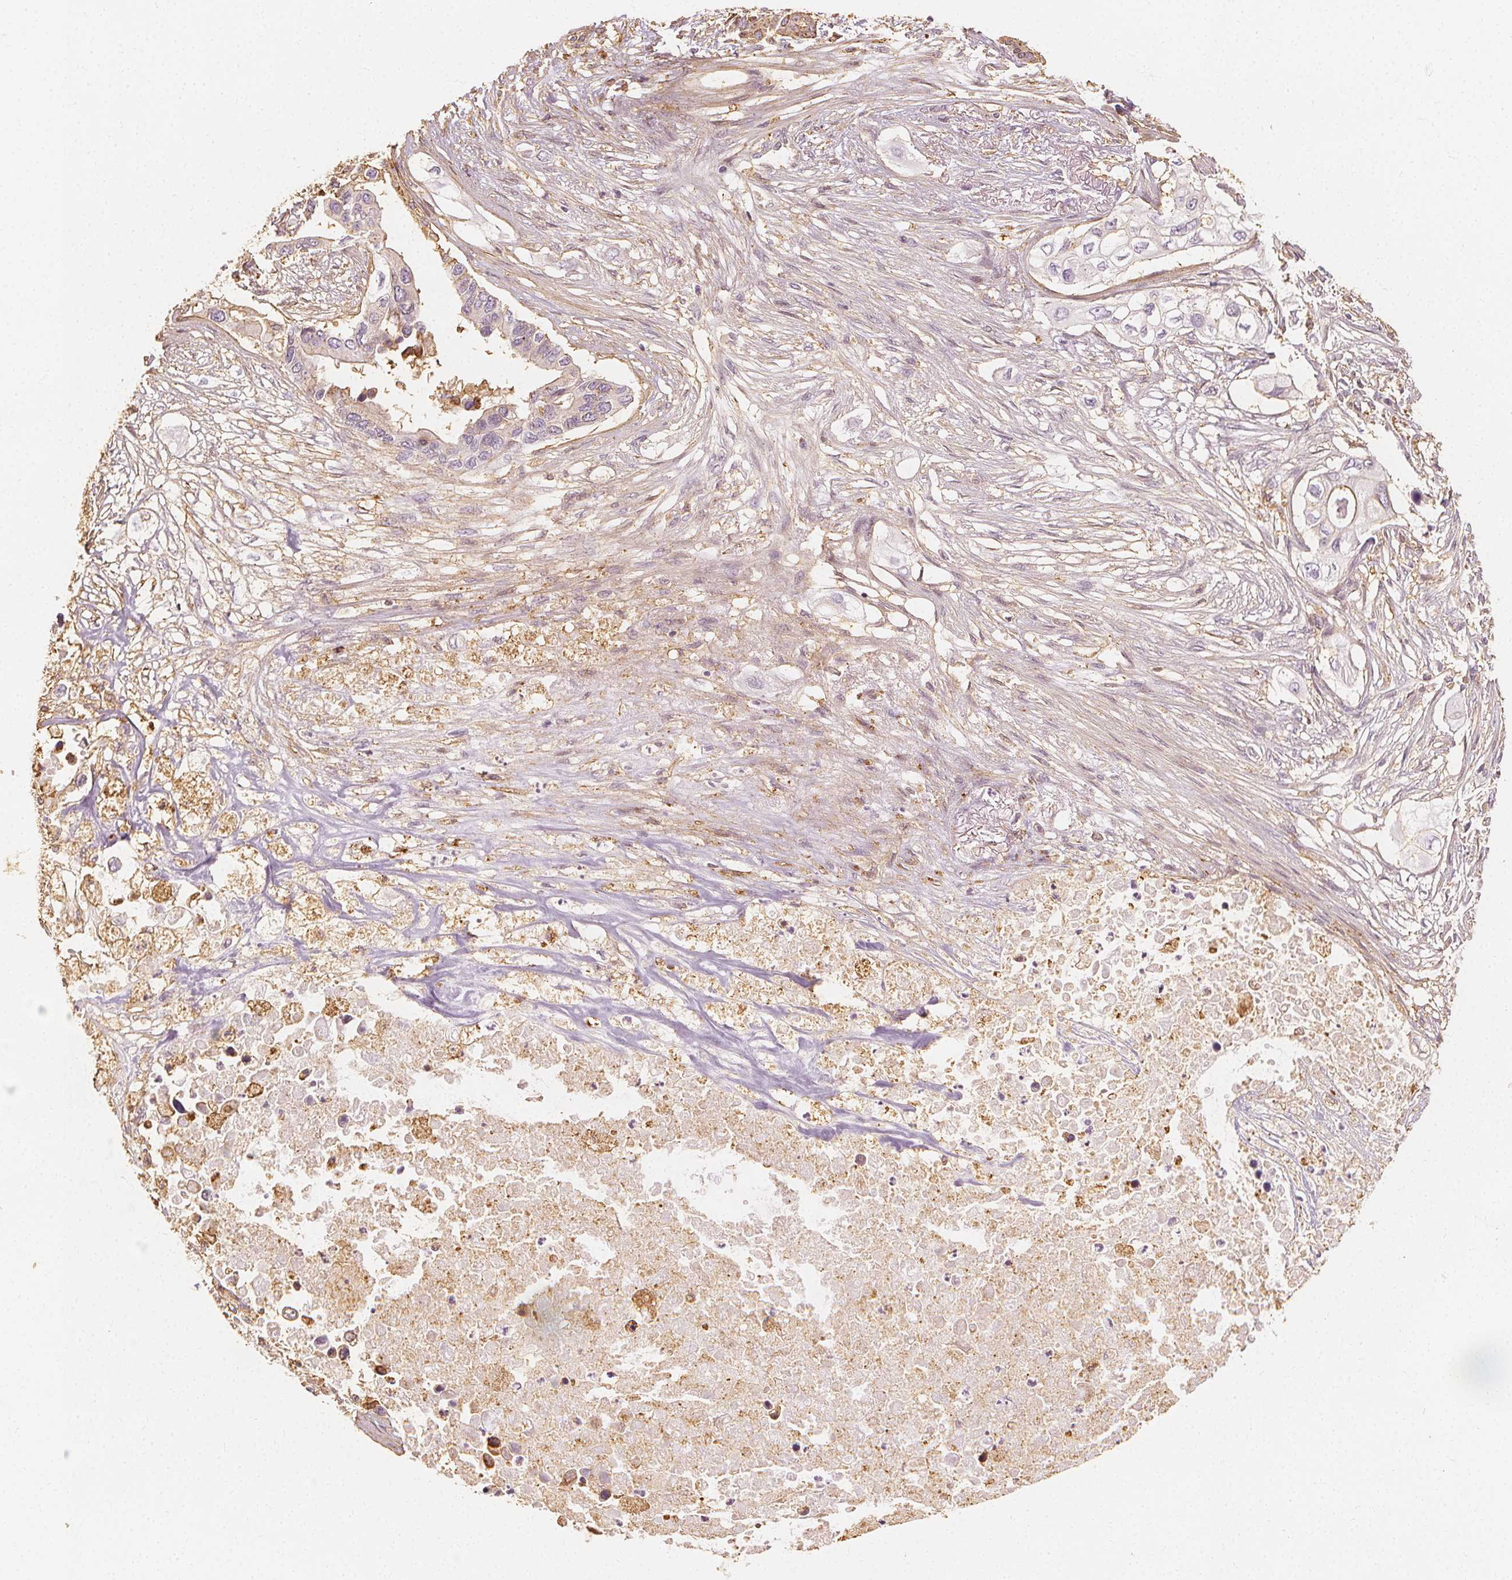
{"staining": {"intensity": "negative", "quantity": "none", "location": "none"}, "tissue": "pancreatic cancer", "cell_type": "Tumor cells", "image_type": "cancer", "snomed": [{"axis": "morphology", "description": "Adenocarcinoma, NOS"}, {"axis": "topography", "description": "Pancreas"}], "caption": "DAB (3,3'-diaminobenzidine) immunohistochemical staining of human adenocarcinoma (pancreatic) demonstrates no significant expression in tumor cells. (DAB immunohistochemistry (IHC), high magnification).", "gene": "ARHGAP26", "patient": {"sex": "female", "age": 63}}